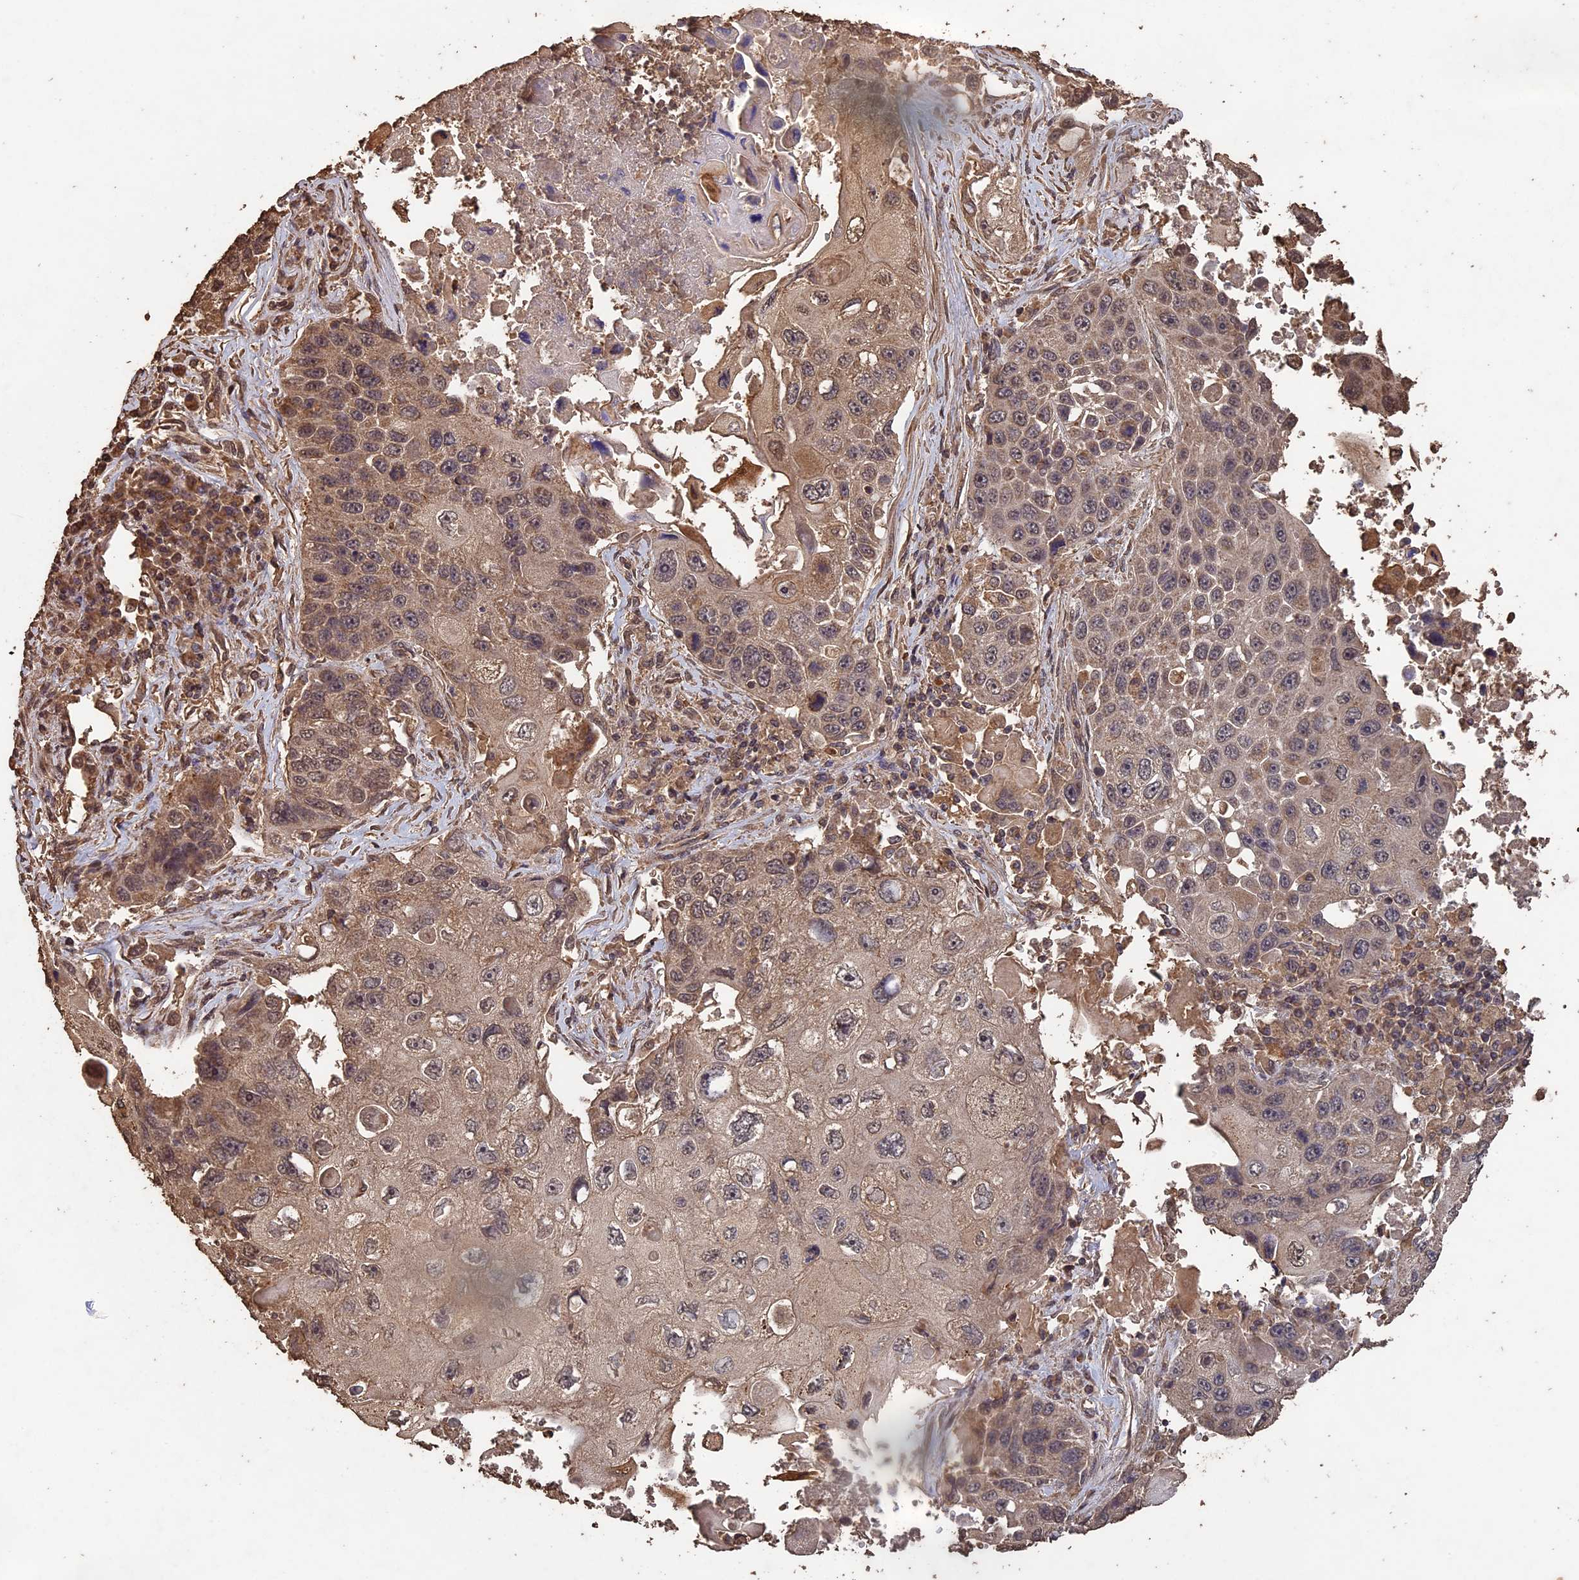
{"staining": {"intensity": "moderate", "quantity": "25%-75%", "location": "cytoplasmic/membranous"}, "tissue": "lung cancer", "cell_type": "Tumor cells", "image_type": "cancer", "snomed": [{"axis": "morphology", "description": "Squamous cell carcinoma, NOS"}, {"axis": "topography", "description": "Lung"}], "caption": "Protein expression by immunohistochemistry exhibits moderate cytoplasmic/membranous expression in about 25%-75% of tumor cells in lung cancer (squamous cell carcinoma).", "gene": "HUNK", "patient": {"sex": "male", "age": 61}}